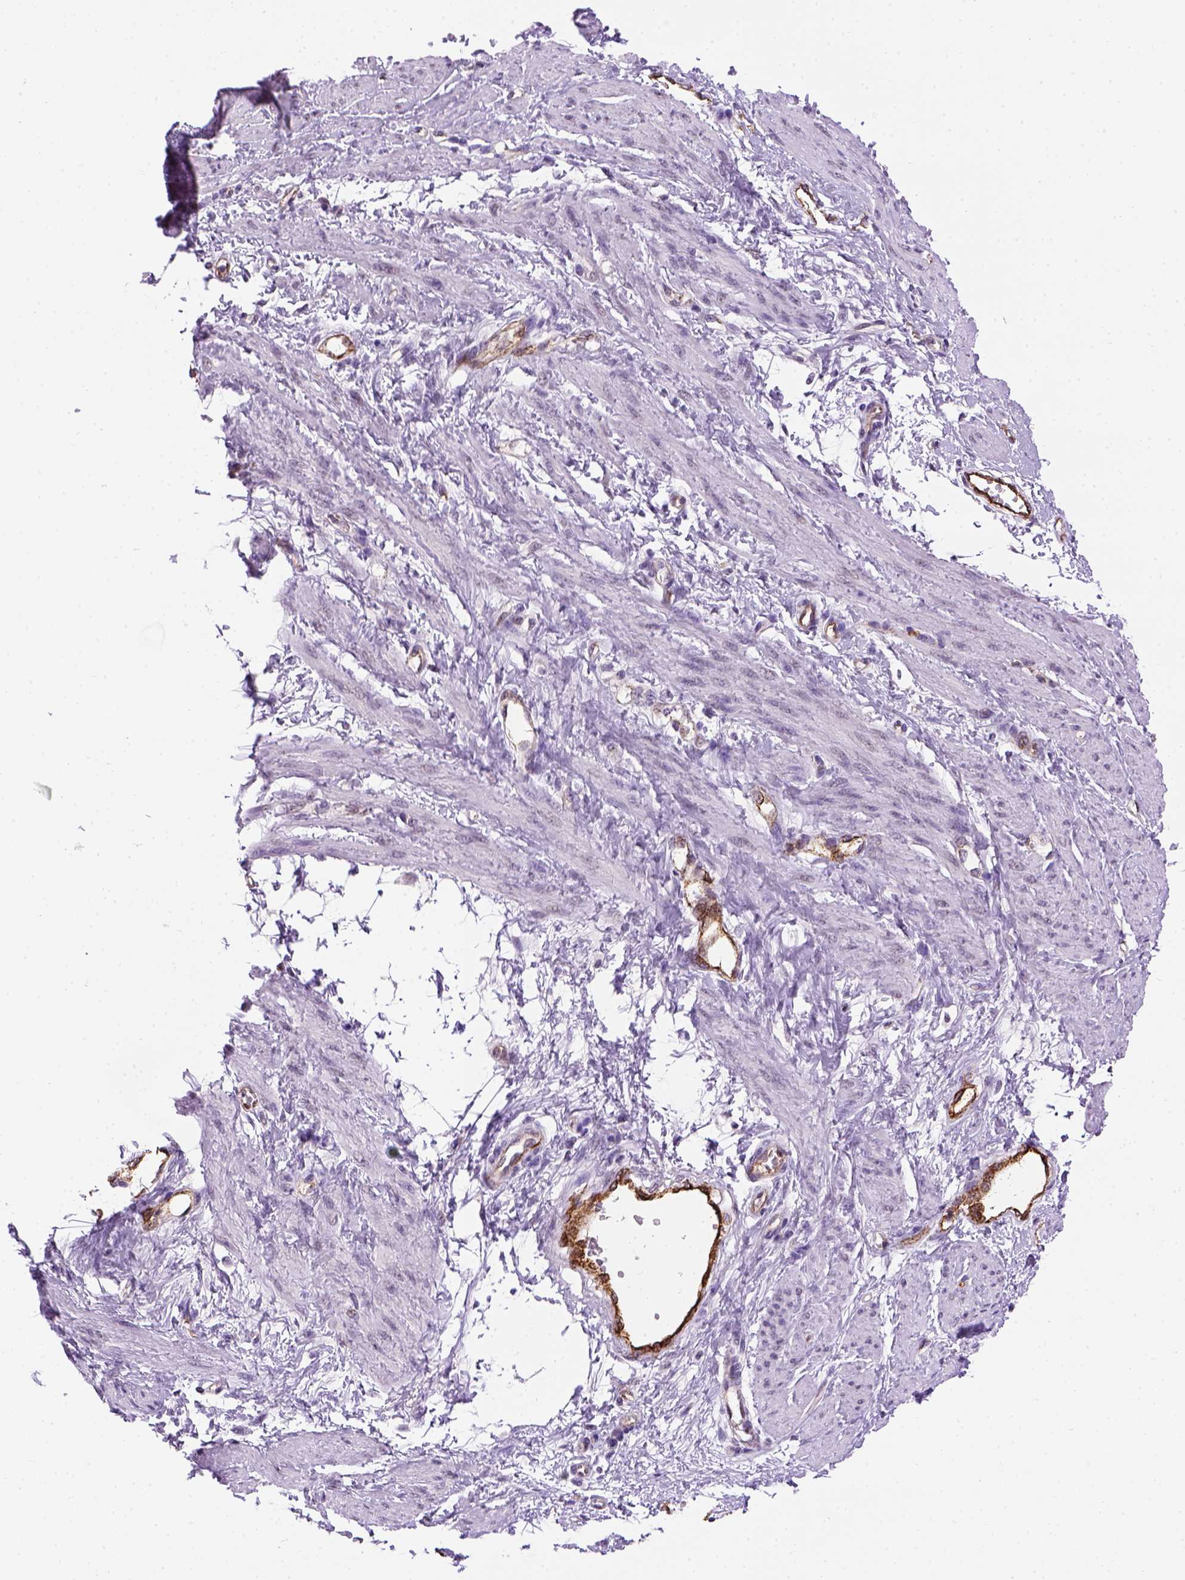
{"staining": {"intensity": "negative", "quantity": "none", "location": "none"}, "tissue": "smooth muscle", "cell_type": "Smooth muscle cells", "image_type": "normal", "snomed": [{"axis": "morphology", "description": "Normal tissue, NOS"}, {"axis": "topography", "description": "Smooth muscle"}, {"axis": "topography", "description": "Uterus"}], "caption": "DAB (3,3'-diaminobenzidine) immunohistochemical staining of unremarkable human smooth muscle shows no significant staining in smooth muscle cells. The staining was performed using DAB to visualize the protein expression in brown, while the nuclei were stained in blue with hematoxylin (Magnification: 20x).", "gene": "VWF", "patient": {"sex": "female", "age": 39}}